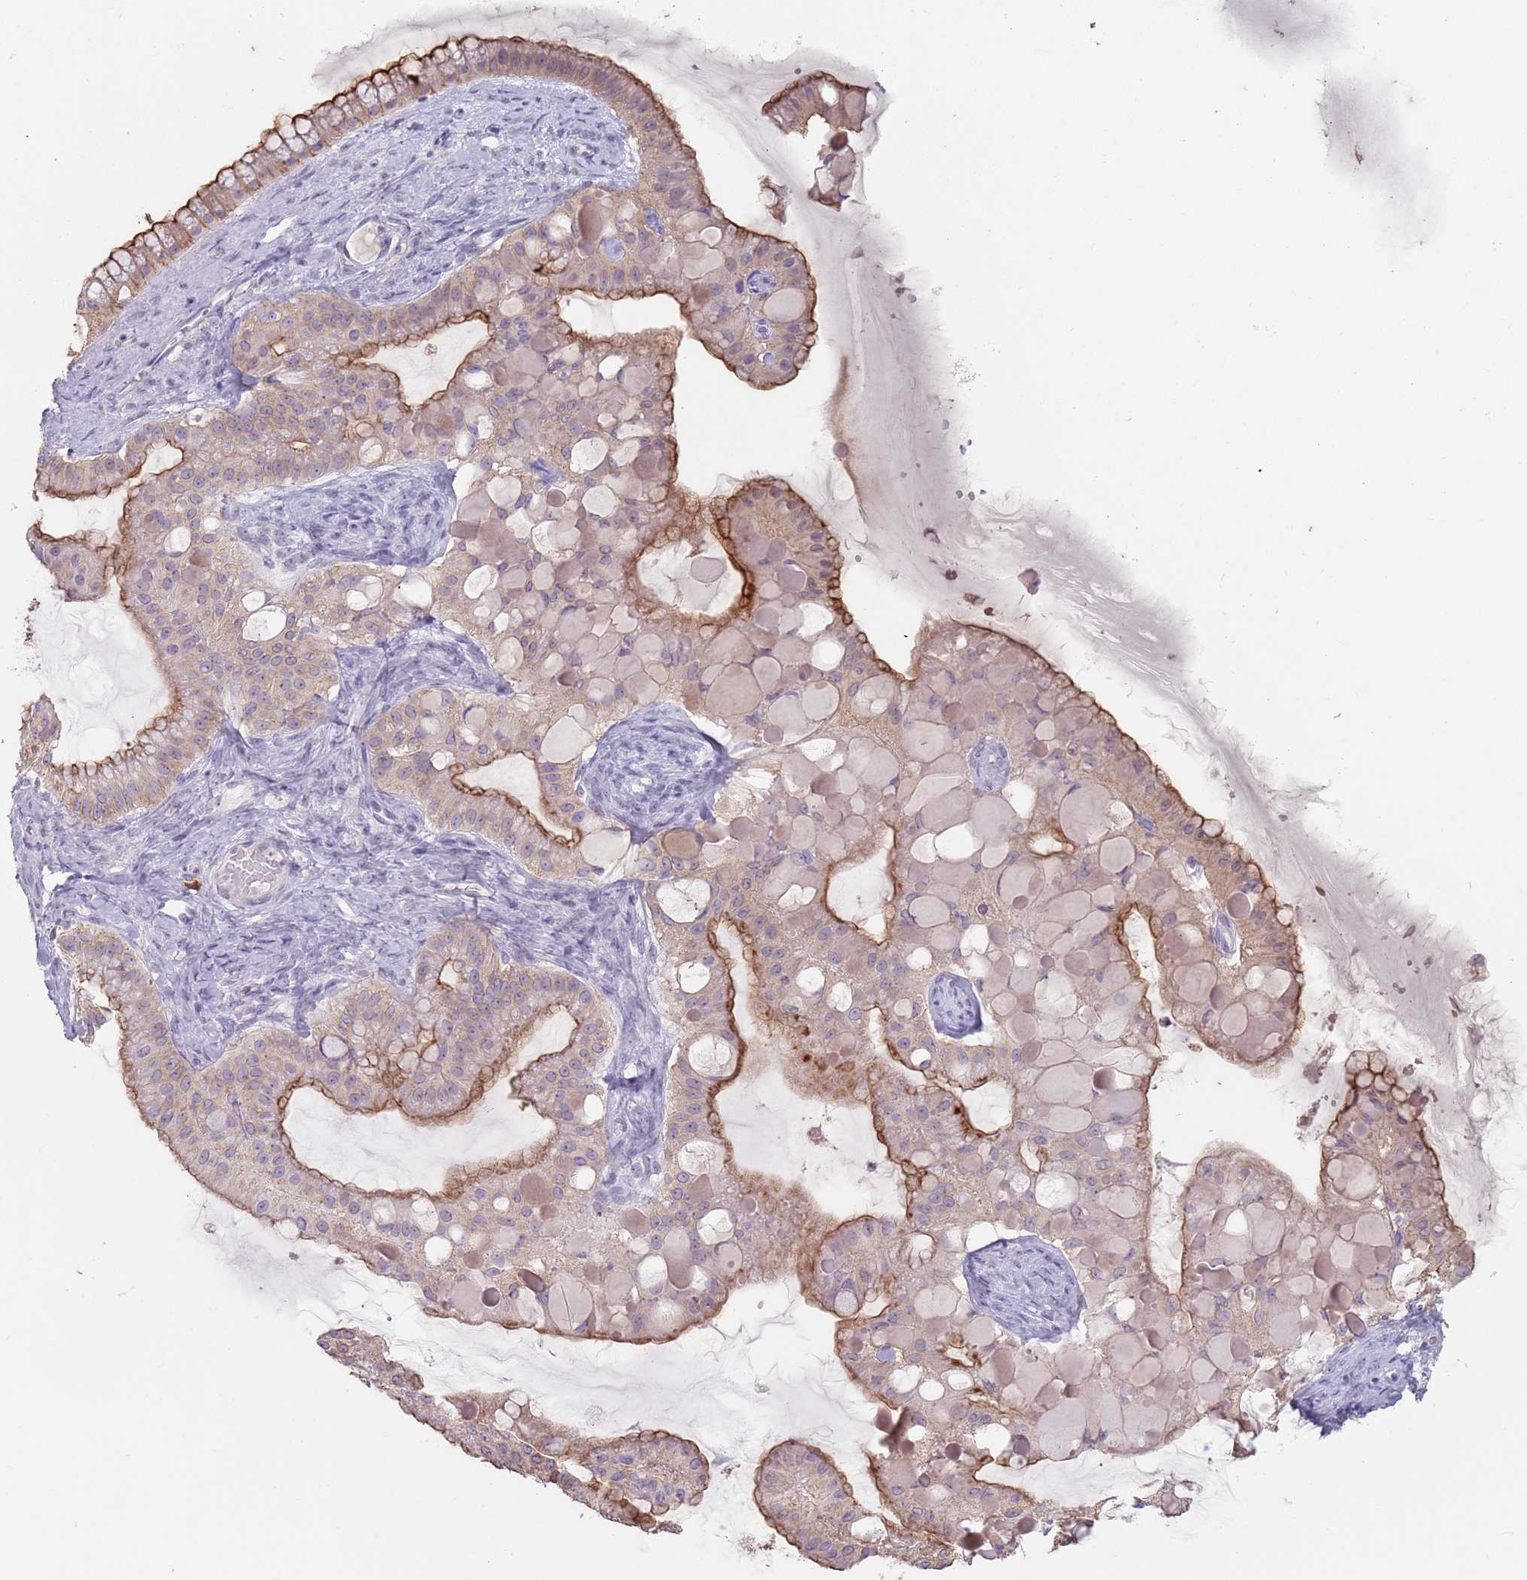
{"staining": {"intensity": "moderate", "quantity": "<25%", "location": "cytoplasmic/membranous"}, "tissue": "ovarian cancer", "cell_type": "Tumor cells", "image_type": "cancer", "snomed": [{"axis": "morphology", "description": "Cystadenocarcinoma, mucinous, NOS"}, {"axis": "topography", "description": "Ovary"}], "caption": "Ovarian mucinous cystadenocarcinoma was stained to show a protein in brown. There is low levels of moderate cytoplasmic/membranous expression in approximately <25% of tumor cells. (Brightfield microscopy of DAB IHC at high magnification).", "gene": "STYK1", "patient": {"sex": "female", "age": 61}}